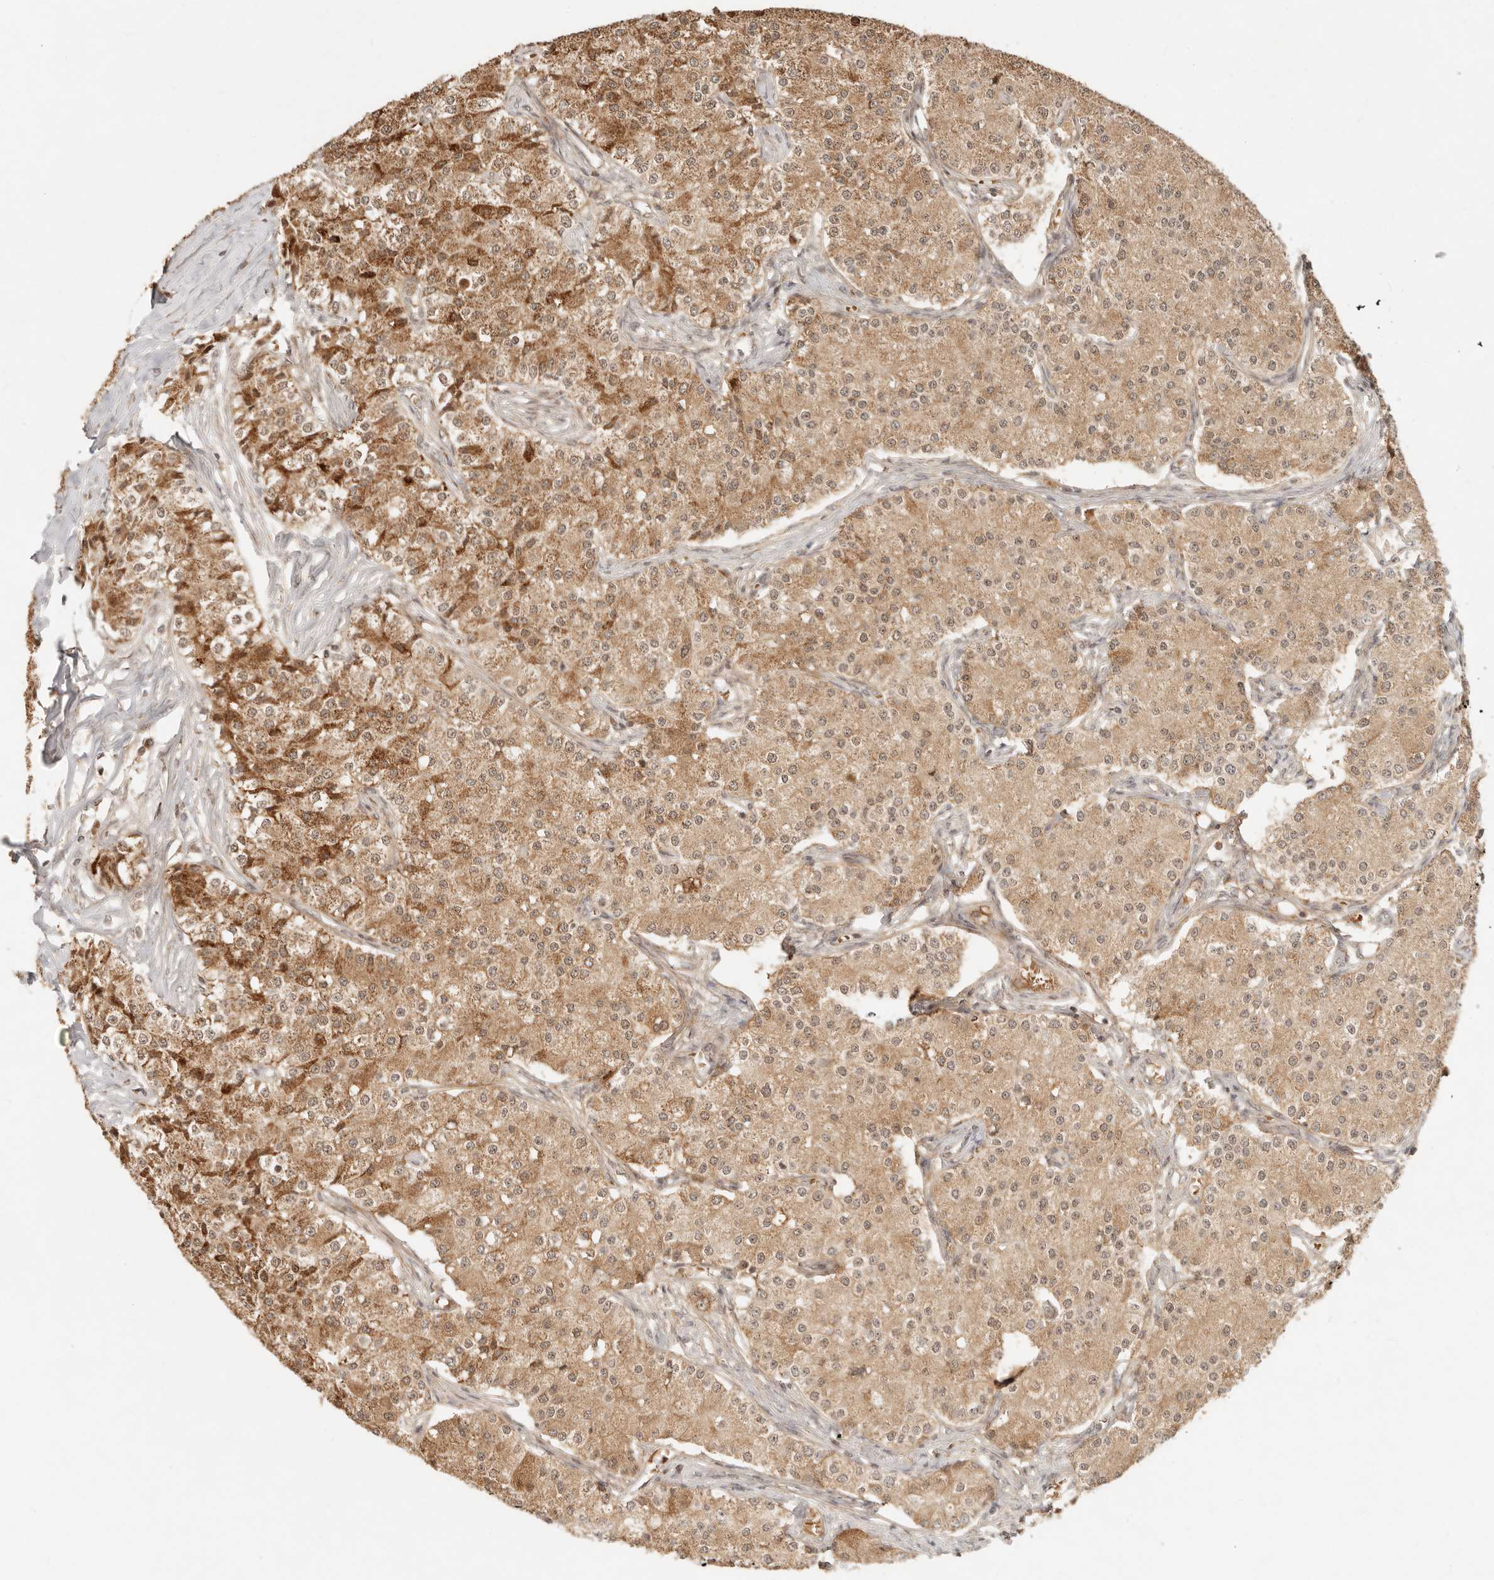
{"staining": {"intensity": "moderate", "quantity": ">75%", "location": "cytoplasmic/membranous,nuclear"}, "tissue": "carcinoid", "cell_type": "Tumor cells", "image_type": "cancer", "snomed": [{"axis": "morphology", "description": "Carcinoid, malignant, NOS"}, {"axis": "topography", "description": "Colon"}], "caption": "Approximately >75% of tumor cells in human carcinoid display moderate cytoplasmic/membranous and nuclear protein staining as visualized by brown immunohistochemical staining.", "gene": "INTS11", "patient": {"sex": "female", "age": 52}}